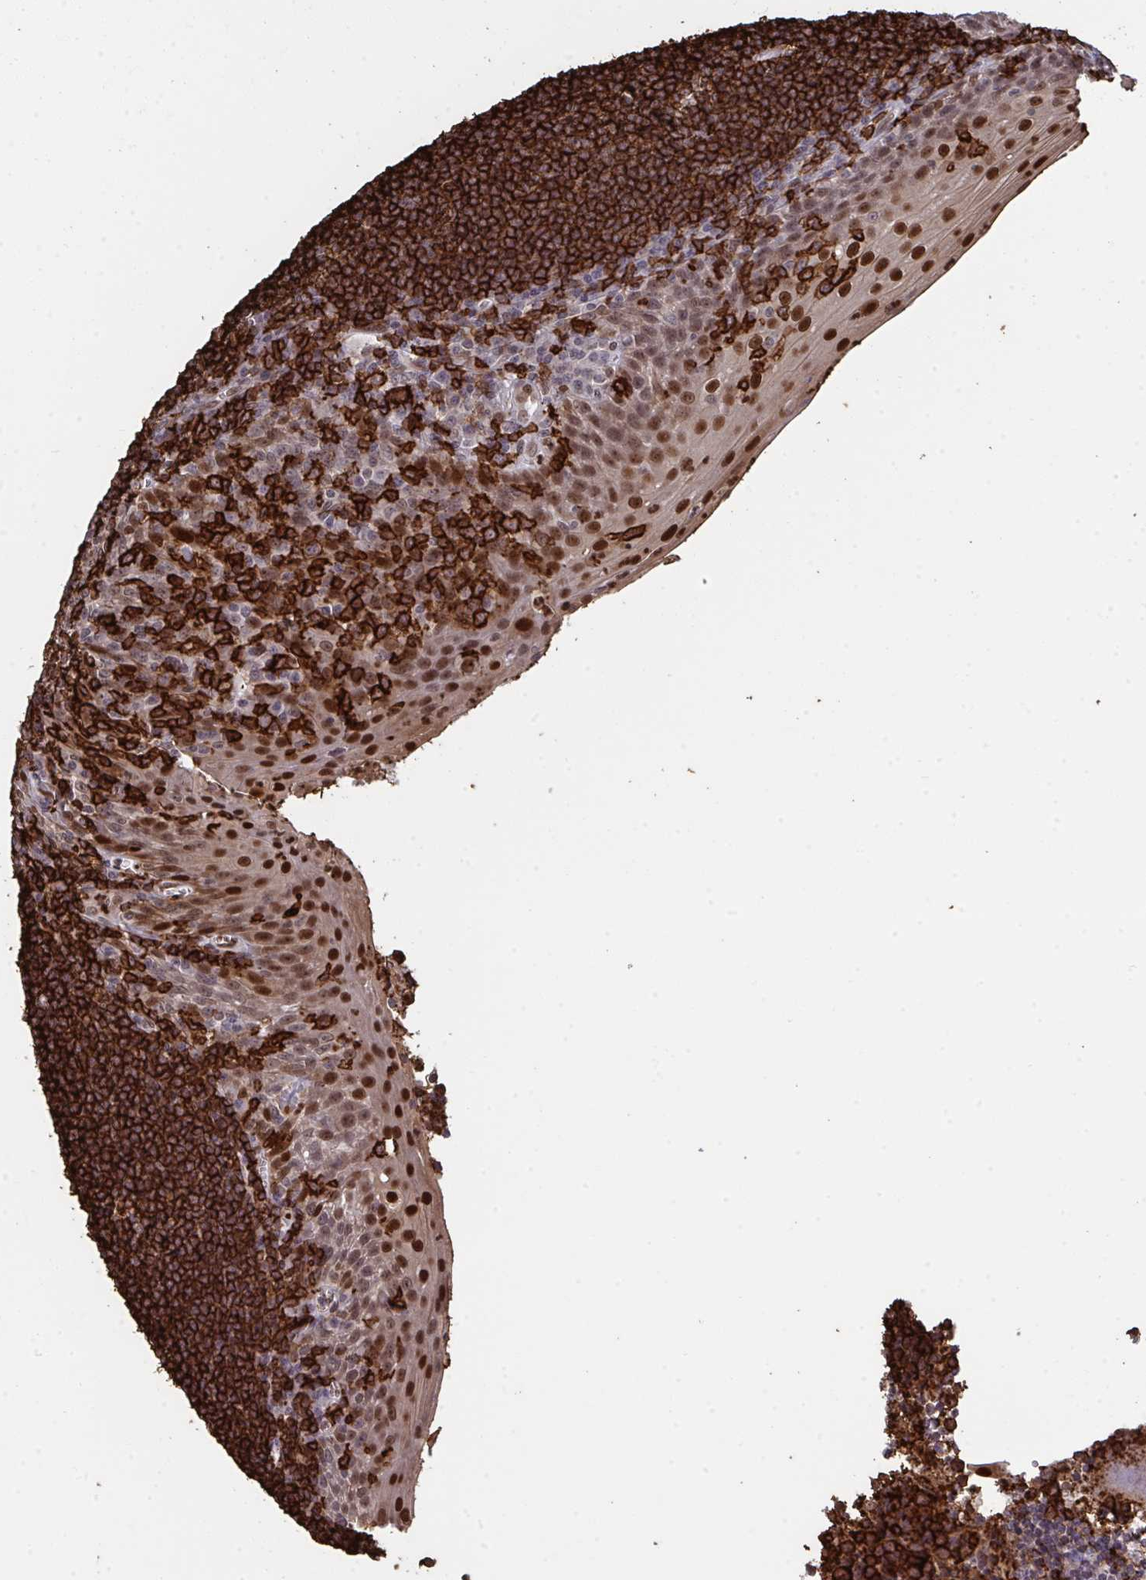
{"staining": {"intensity": "strong", "quantity": ">75%", "location": "cytoplasmic/membranous"}, "tissue": "tonsil", "cell_type": "Germinal center cells", "image_type": "normal", "snomed": [{"axis": "morphology", "description": "Normal tissue, NOS"}, {"axis": "topography", "description": "Tonsil"}], "caption": "IHC (DAB) staining of benign tonsil demonstrates strong cytoplasmic/membranous protein positivity in about >75% of germinal center cells. (DAB IHC, brown staining for protein, blue staining for nuclei).", "gene": "UXT", "patient": {"sex": "male", "age": 27}}